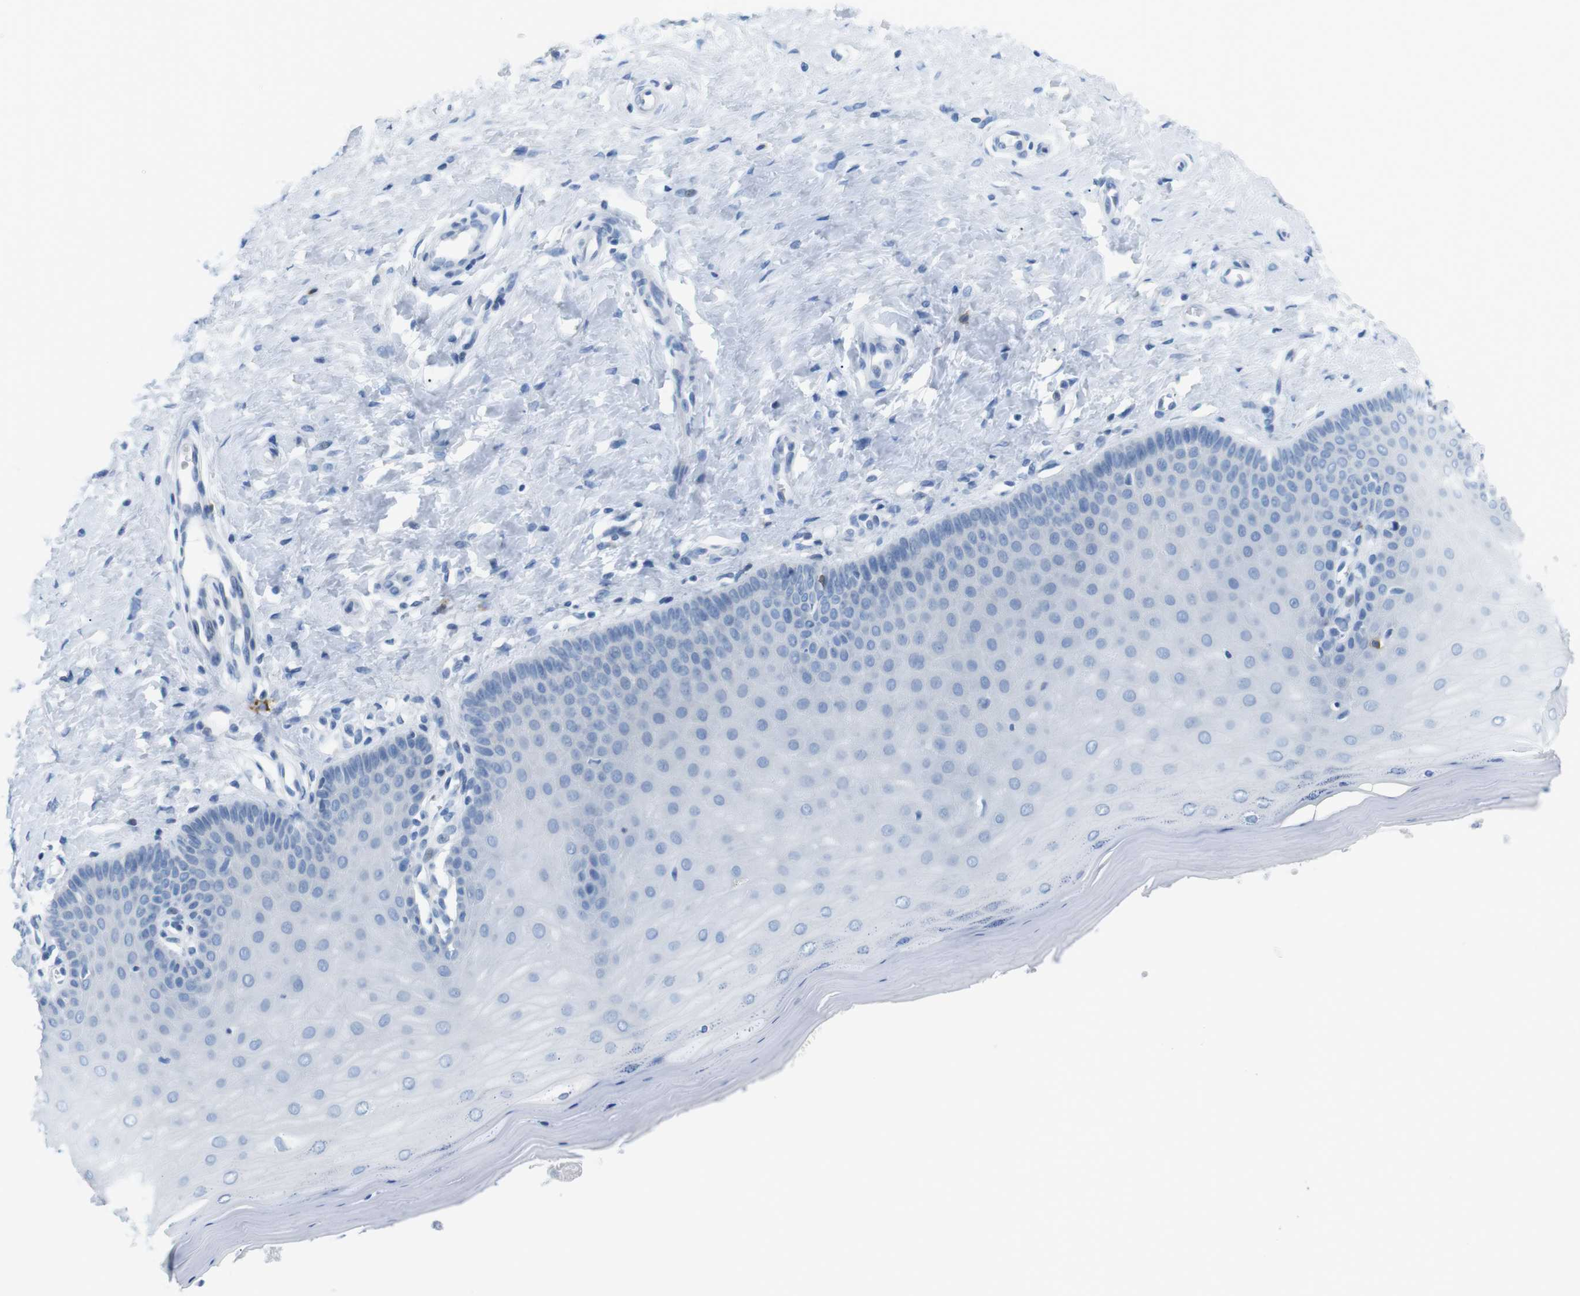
{"staining": {"intensity": "negative", "quantity": "none", "location": "none"}, "tissue": "cervix", "cell_type": "Glandular cells", "image_type": "normal", "snomed": [{"axis": "morphology", "description": "Normal tissue, NOS"}, {"axis": "topography", "description": "Cervix"}], "caption": "Glandular cells show no significant expression in unremarkable cervix.", "gene": "TNFRSF4", "patient": {"sex": "female", "age": 55}}